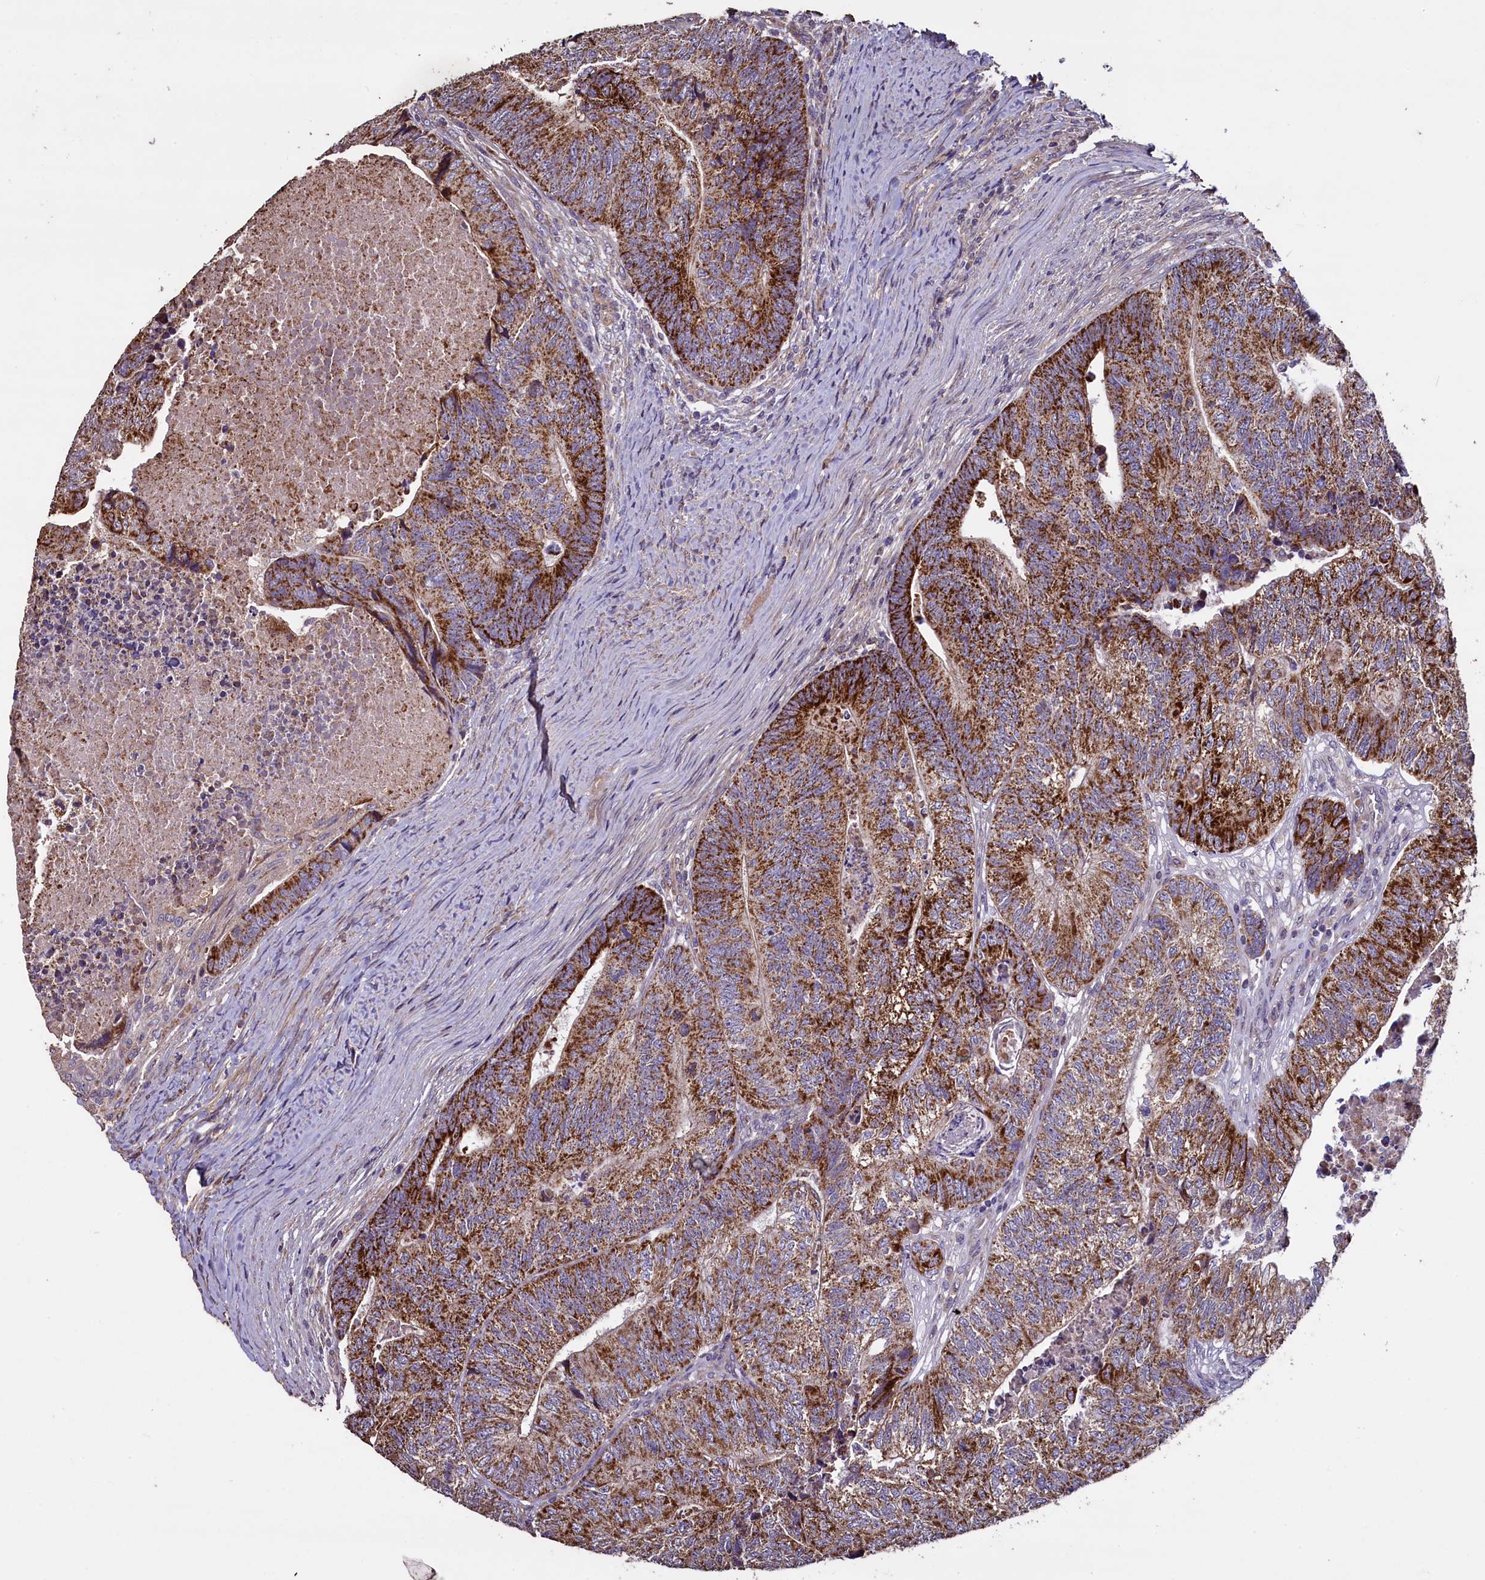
{"staining": {"intensity": "strong", "quantity": ">75%", "location": "cytoplasmic/membranous"}, "tissue": "colorectal cancer", "cell_type": "Tumor cells", "image_type": "cancer", "snomed": [{"axis": "morphology", "description": "Adenocarcinoma, NOS"}, {"axis": "topography", "description": "Colon"}], "caption": "Brown immunohistochemical staining in human colorectal cancer (adenocarcinoma) exhibits strong cytoplasmic/membranous positivity in about >75% of tumor cells.", "gene": "COQ9", "patient": {"sex": "female", "age": 67}}